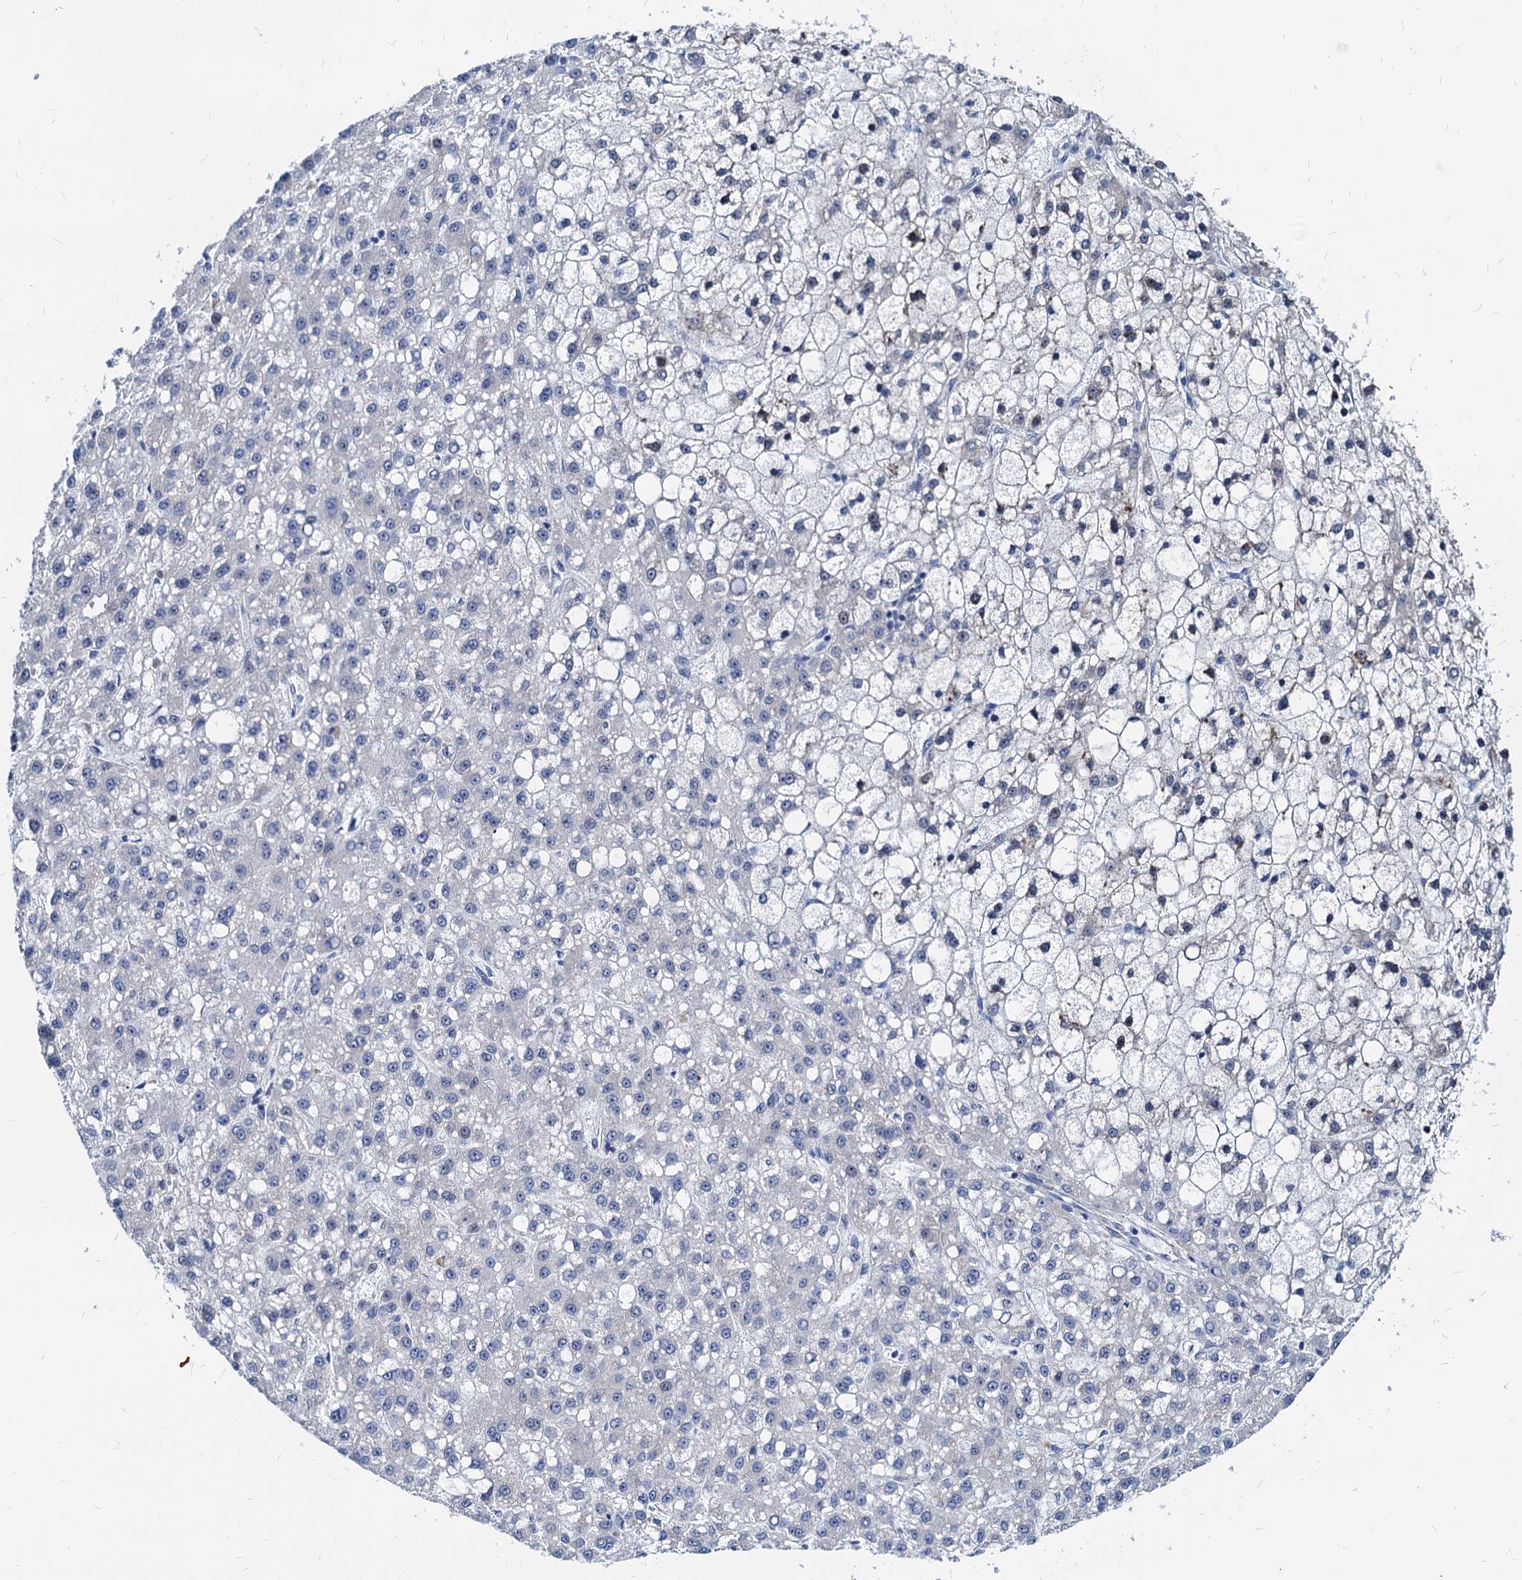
{"staining": {"intensity": "negative", "quantity": "none", "location": "none"}, "tissue": "liver cancer", "cell_type": "Tumor cells", "image_type": "cancer", "snomed": [{"axis": "morphology", "description": "Carcinoma, Hepatocellular, NOS"}, {"axis": "topography", "description": "Liver"}], "caption": "High magnification brightfield microscopy of hepatocellular carcinoma (liver) stained with DAB (3,3'-diaminobenzidine) (brown) and counterstained with hematoxylin (blue): tumor cells show no significant expression.", "gene": "HSF2", "patient": {"sex": "male", "age": 67}}